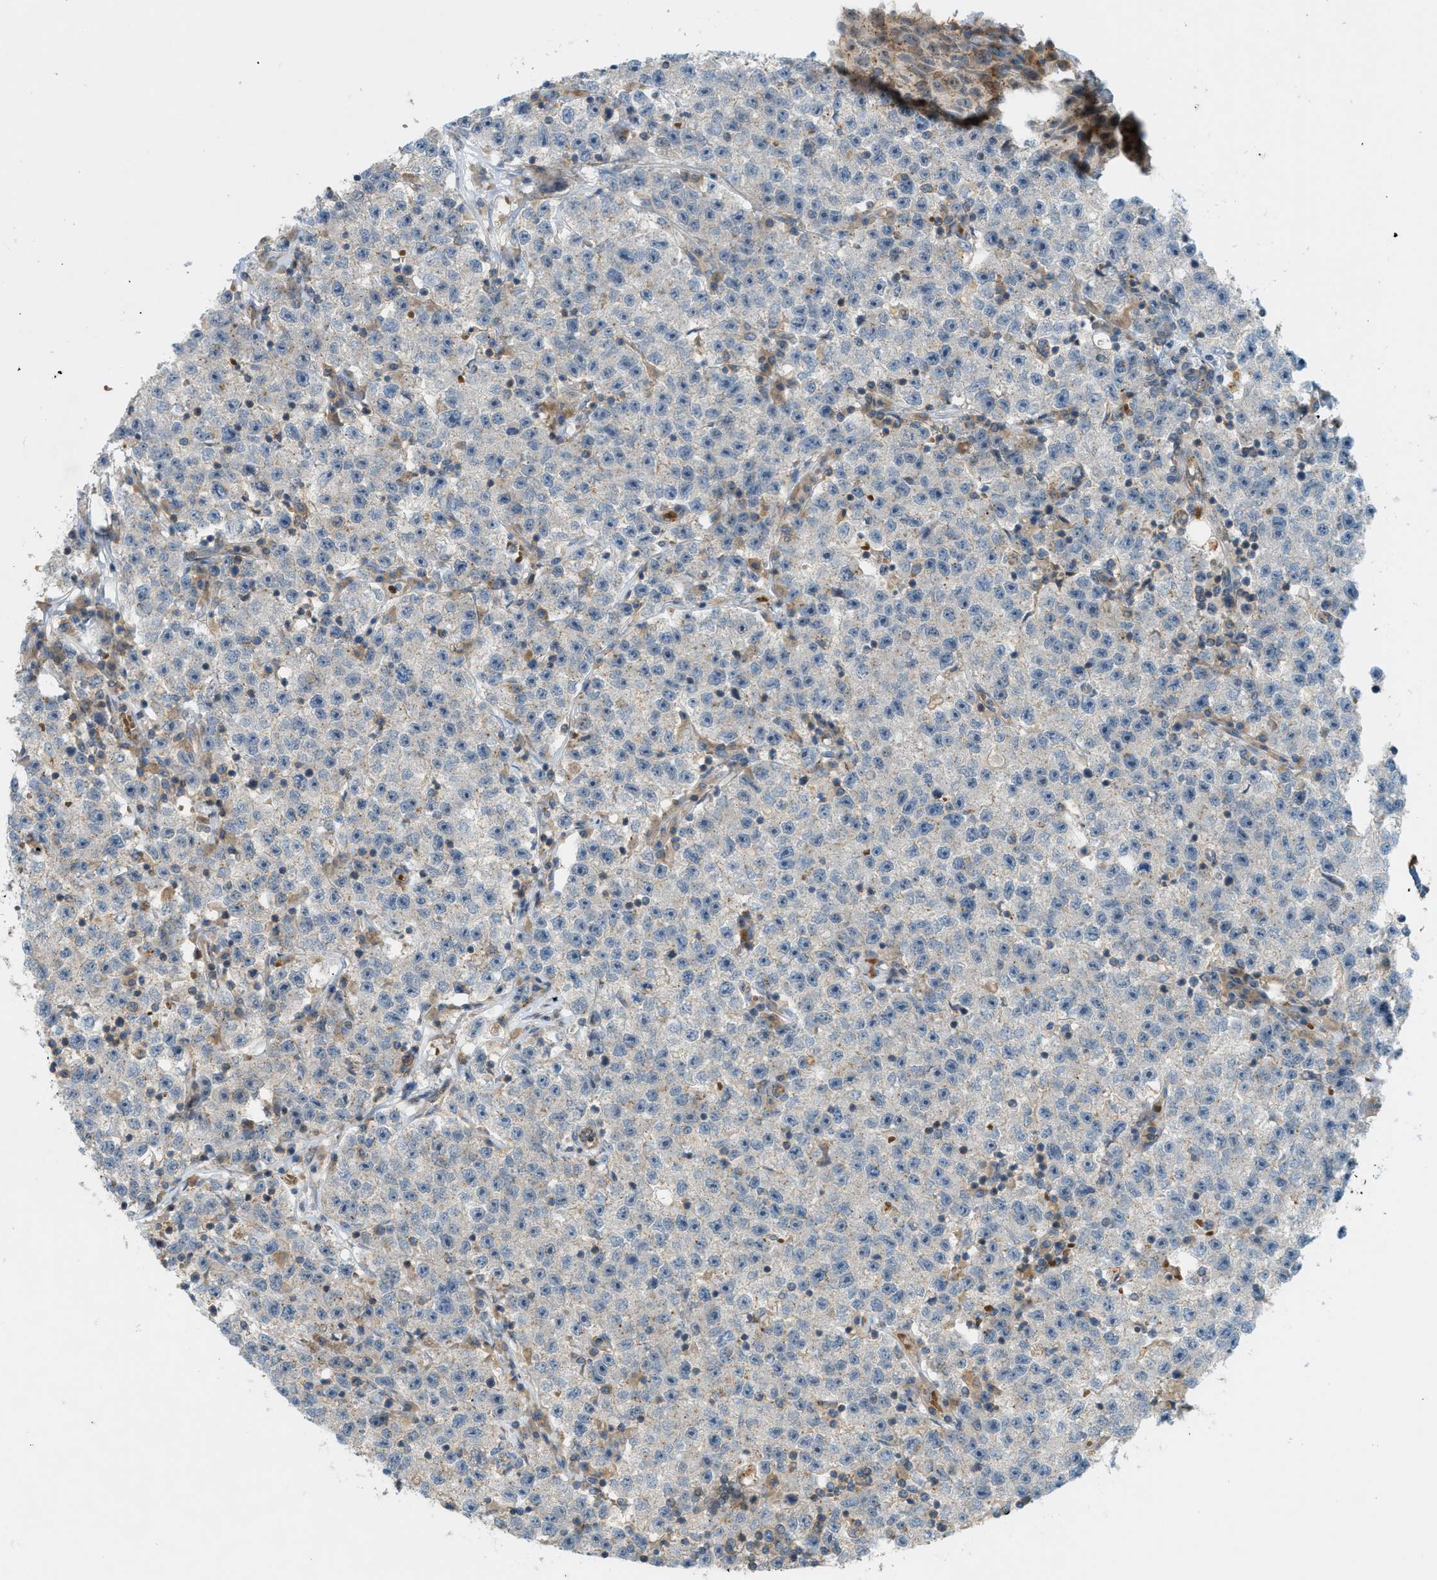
{"staining": {"intensity": "negative", "quantity": "none", "location": "none"}, "tissue": "testis cancer", "cell_type": "Tumor cells", "image_type": "cancer", "snomed": [{"axis": "morphology", "description": "Seminoma, NOS"}, {"axis": "topography", "description": "Testis"}], "caption": "Immunohistochemistry (IHC) image of neoplastic tissue: human testis cancer (seminoma) stained with DAB (3,3'-diaminobenzidine) exhibits no significant protein positivity in tumor cells.", "gene": "GRK6", "patient": {"sex": "male", "age": 22}}